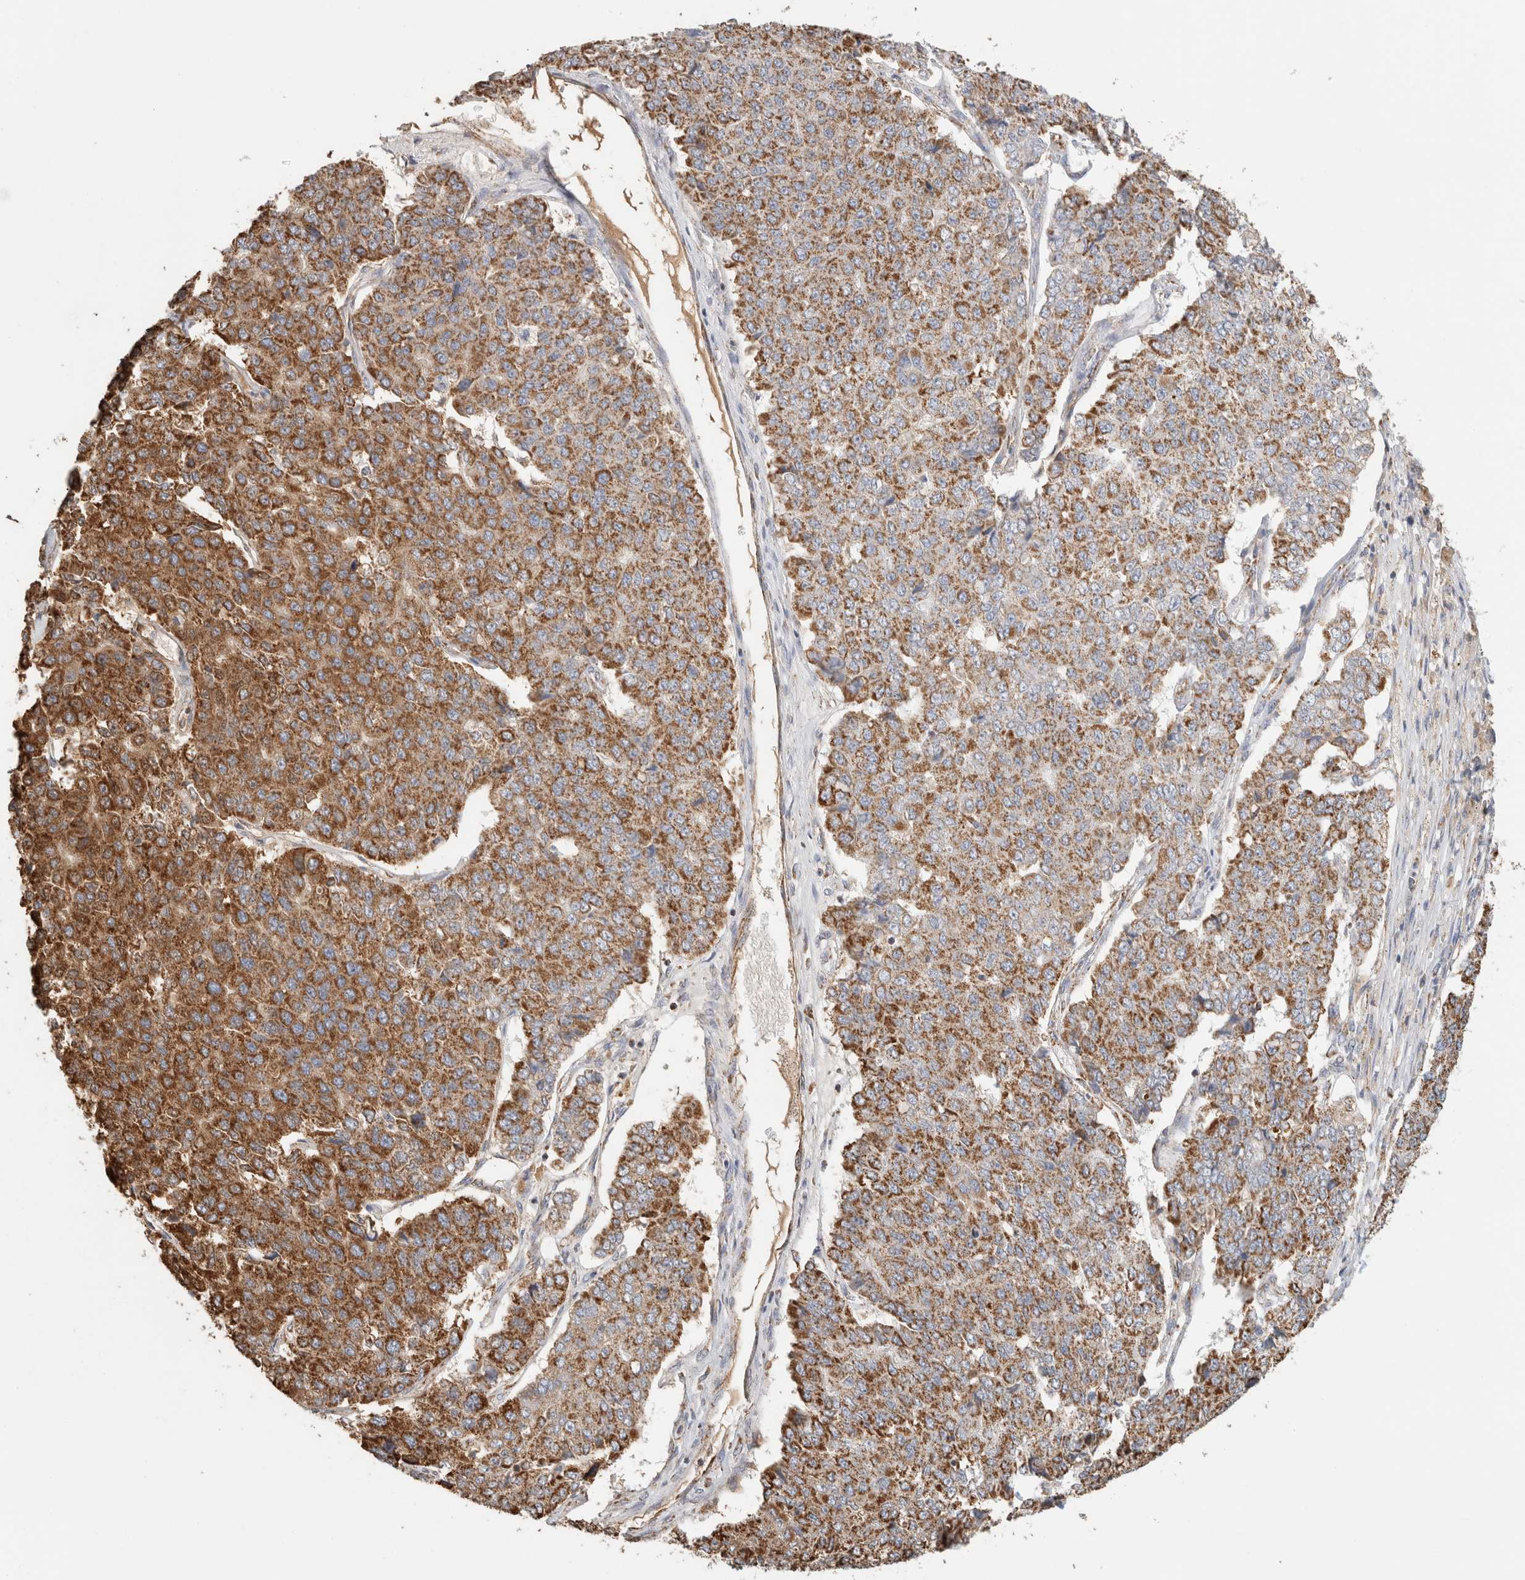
{"staining": {"intensity": "strong", "quantity": ">75%", "location": "cytoplasmic/membranous"}, "tissue": "pancreatic cancer", "cell_type": "Tumor cells", "image_type": "cancer", "snomed": [{"axis": "morphology", "description": "Adenocarcinoma, NOS"}, {"axis": "topography", "description": "Pancreas"}], "caption": "Immunohistochemistry (IHC) histopathology image of neoplastic tissue: human pancreatic cancer stained using IHC displays high levels of strong protein expression localized specifically in the cytoplasmic/membranous of tumor cells, appearing as a cytoplasmic/membranous brown color.", "gene": "C1QBP", "patient": {"sex": "male", "age": 50}}